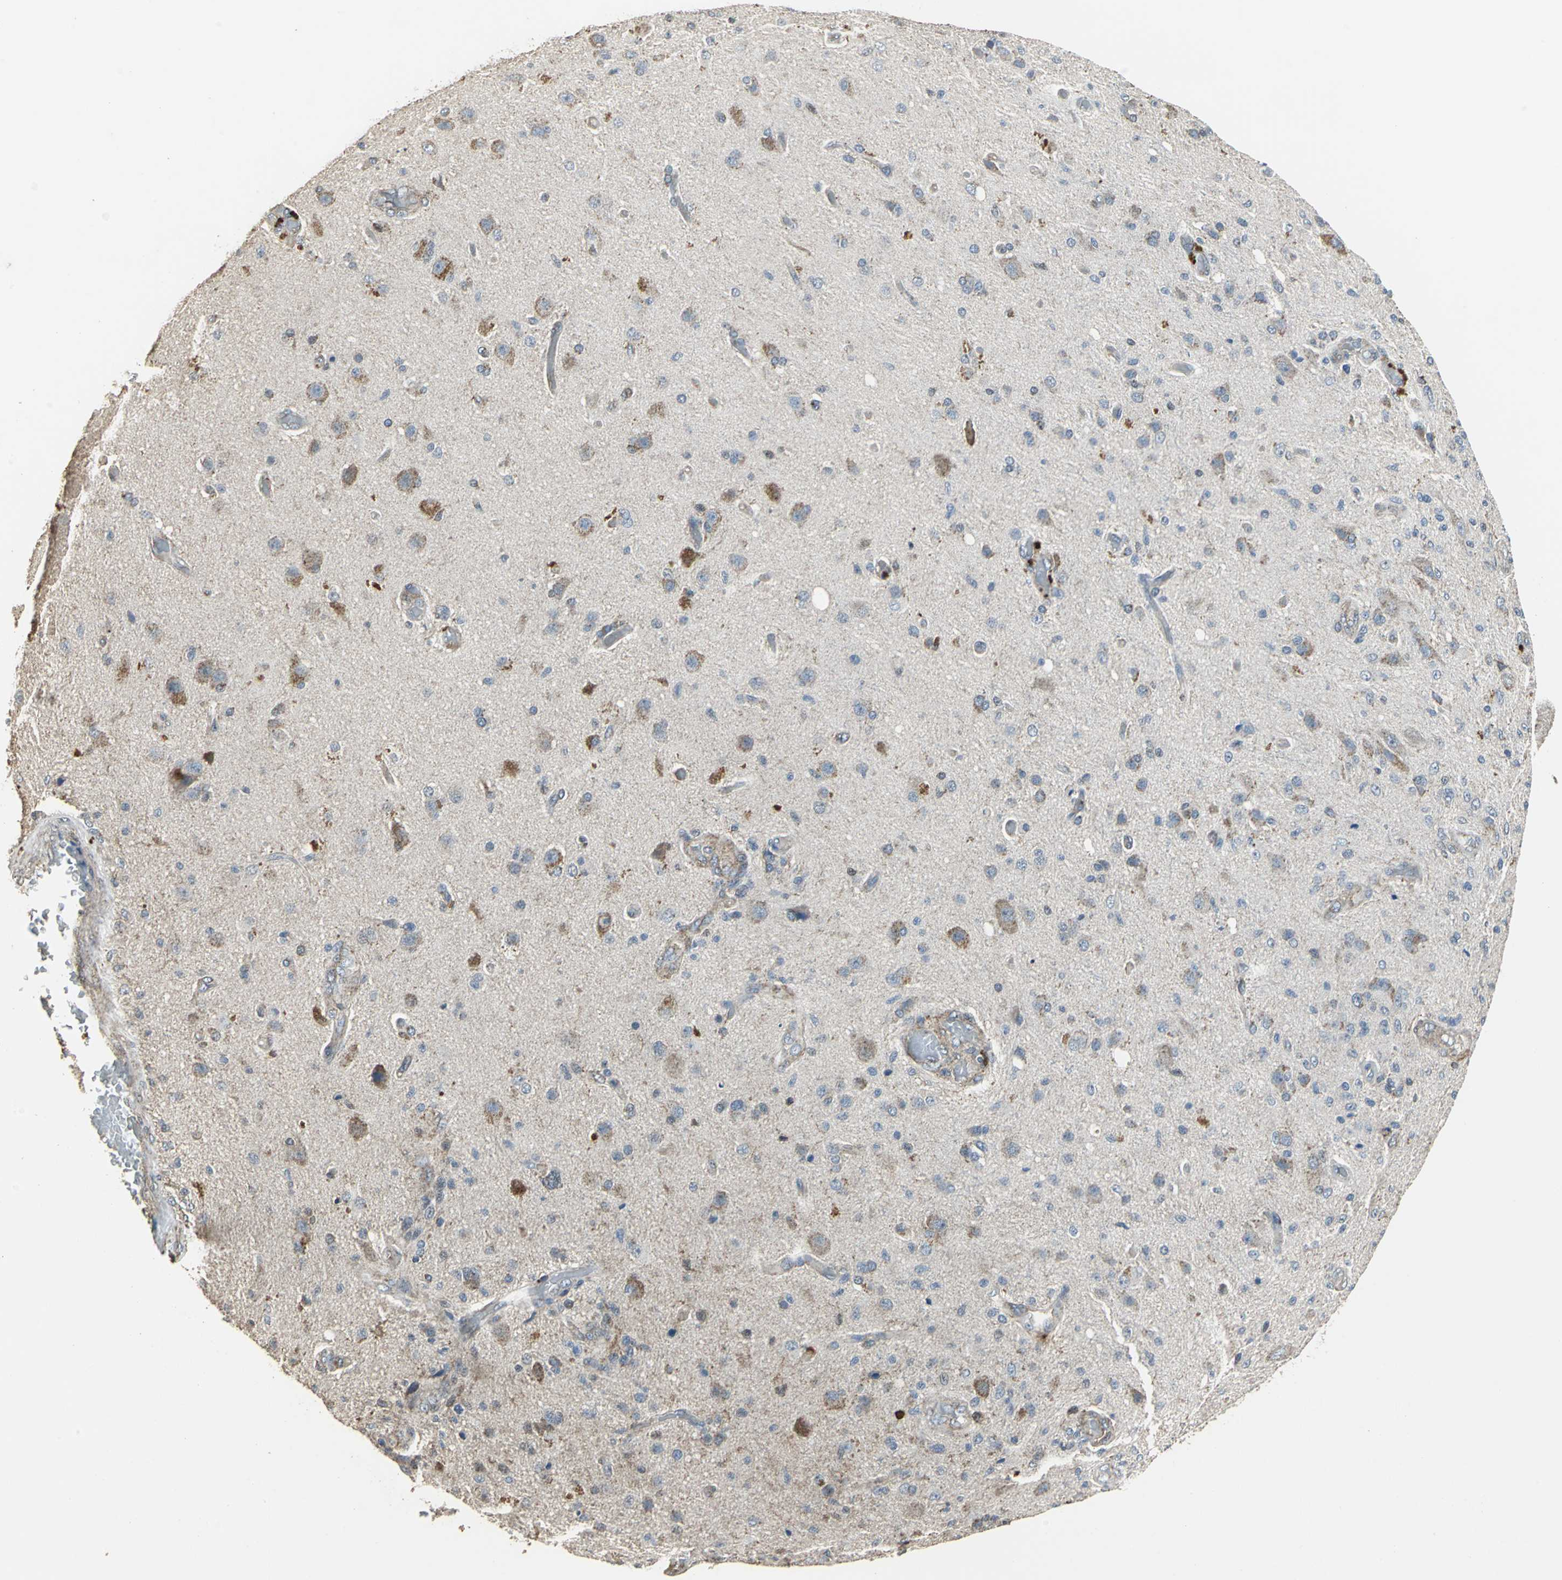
{"staining": {"intensity": "weak", "quantity": "25%-75%", "location": "cytoplasmic/membranous"}, "tissue": "glioma", "cell_type": "Tumor cells", "image_type": "cancer", "snomed": [{"axis": "morphology", "description": "Normal tissue, NOS"}, {"axis": "morphology", "description": "Glioma, malignant, High grade"}, {"axis": "topography", "description": "Cerebral cortex"}], "caption": "Protein staining of glioma tissue demonstrates weak cytoplasmic/membranous positivity in about 25%-75% of tumor cells. Nuclei are stained in blue.", "gene": "DNAJB4", "patient": {"sex": "male", "age": 77}}